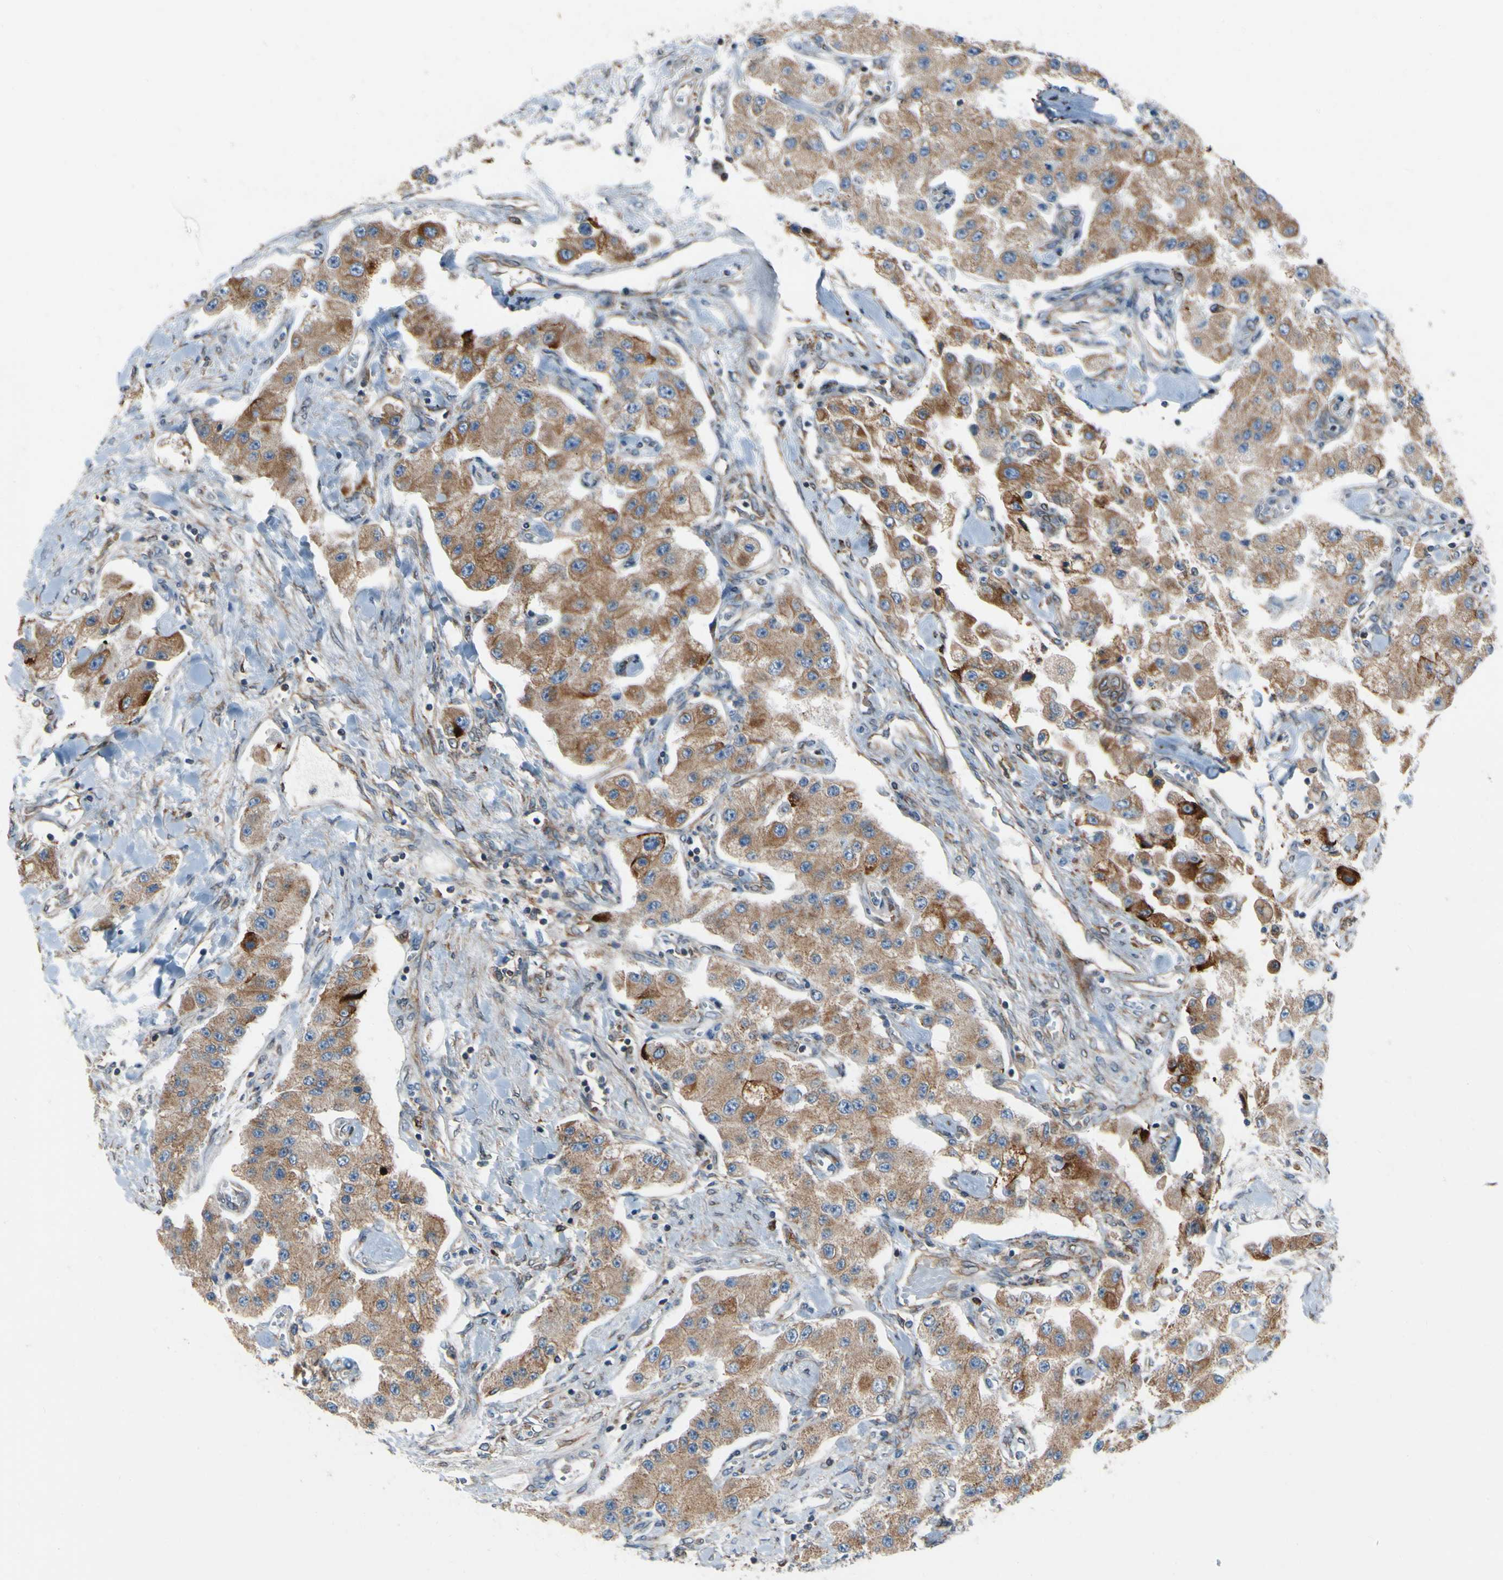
{"staining": {"intensity": "moderate", "quantity": ">75%", "location": "cytoplasmic/membranous"}, "tissue": "carcinoid", "cell_type": "Tumor cells", "image_type": "cancer", "snomed": [{"axis": "morphology", "description": "Carcinoid, malignant, NOS"}, {"axis": "topography", "description": "Pancreas"}], "caption": "Brown immunohistochemical staining in human carcinoid shows moderate cytoplasmic/membranous staining in approximately >75% of tumor cells.", "gene": "CLCC1", "patient": {"sex": "male", "age": 41}}